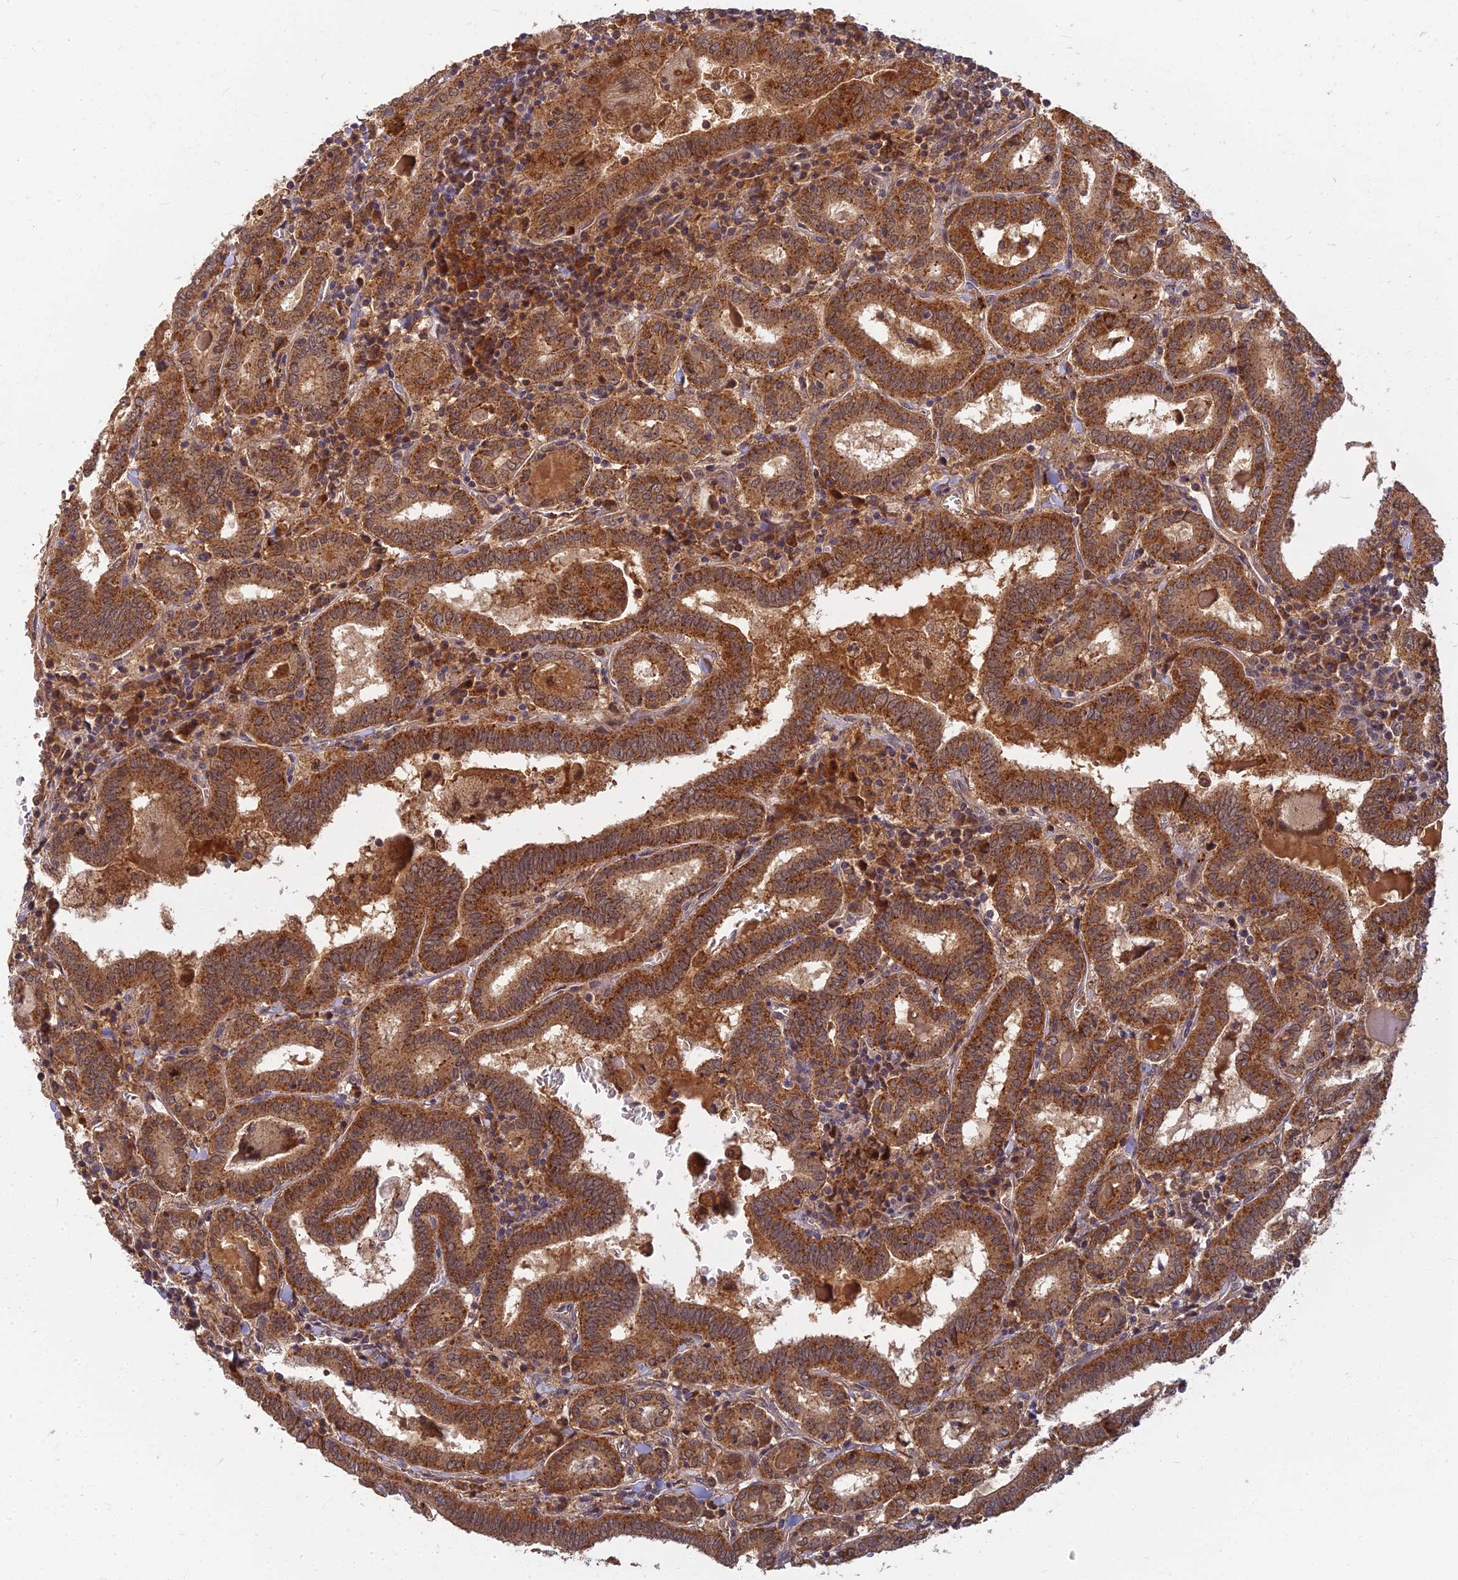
{"staining": {"intensity": "strong", "quantity": ">75%", "location": "cytoplasmic/membranous"}, "tissue": "thyroid cancer", "cell_type": "Tumor cells", "image_type": "cancer", "snomed": [{"axis": "morphology", "description": "Papillary adenocarcinoma, NOS"}, {"axis": "topography", "description": "Thyroid gland"}], "caption": "A high-resolution histopathology image shows immunohistochemistry staining of thyroid cancer, which demonstrates strong cytoplasmic/membranous positivity in approximately >75% of tumor cells.", "gene": "RGL3", "patient": {"sex": "female", "age": 72}}